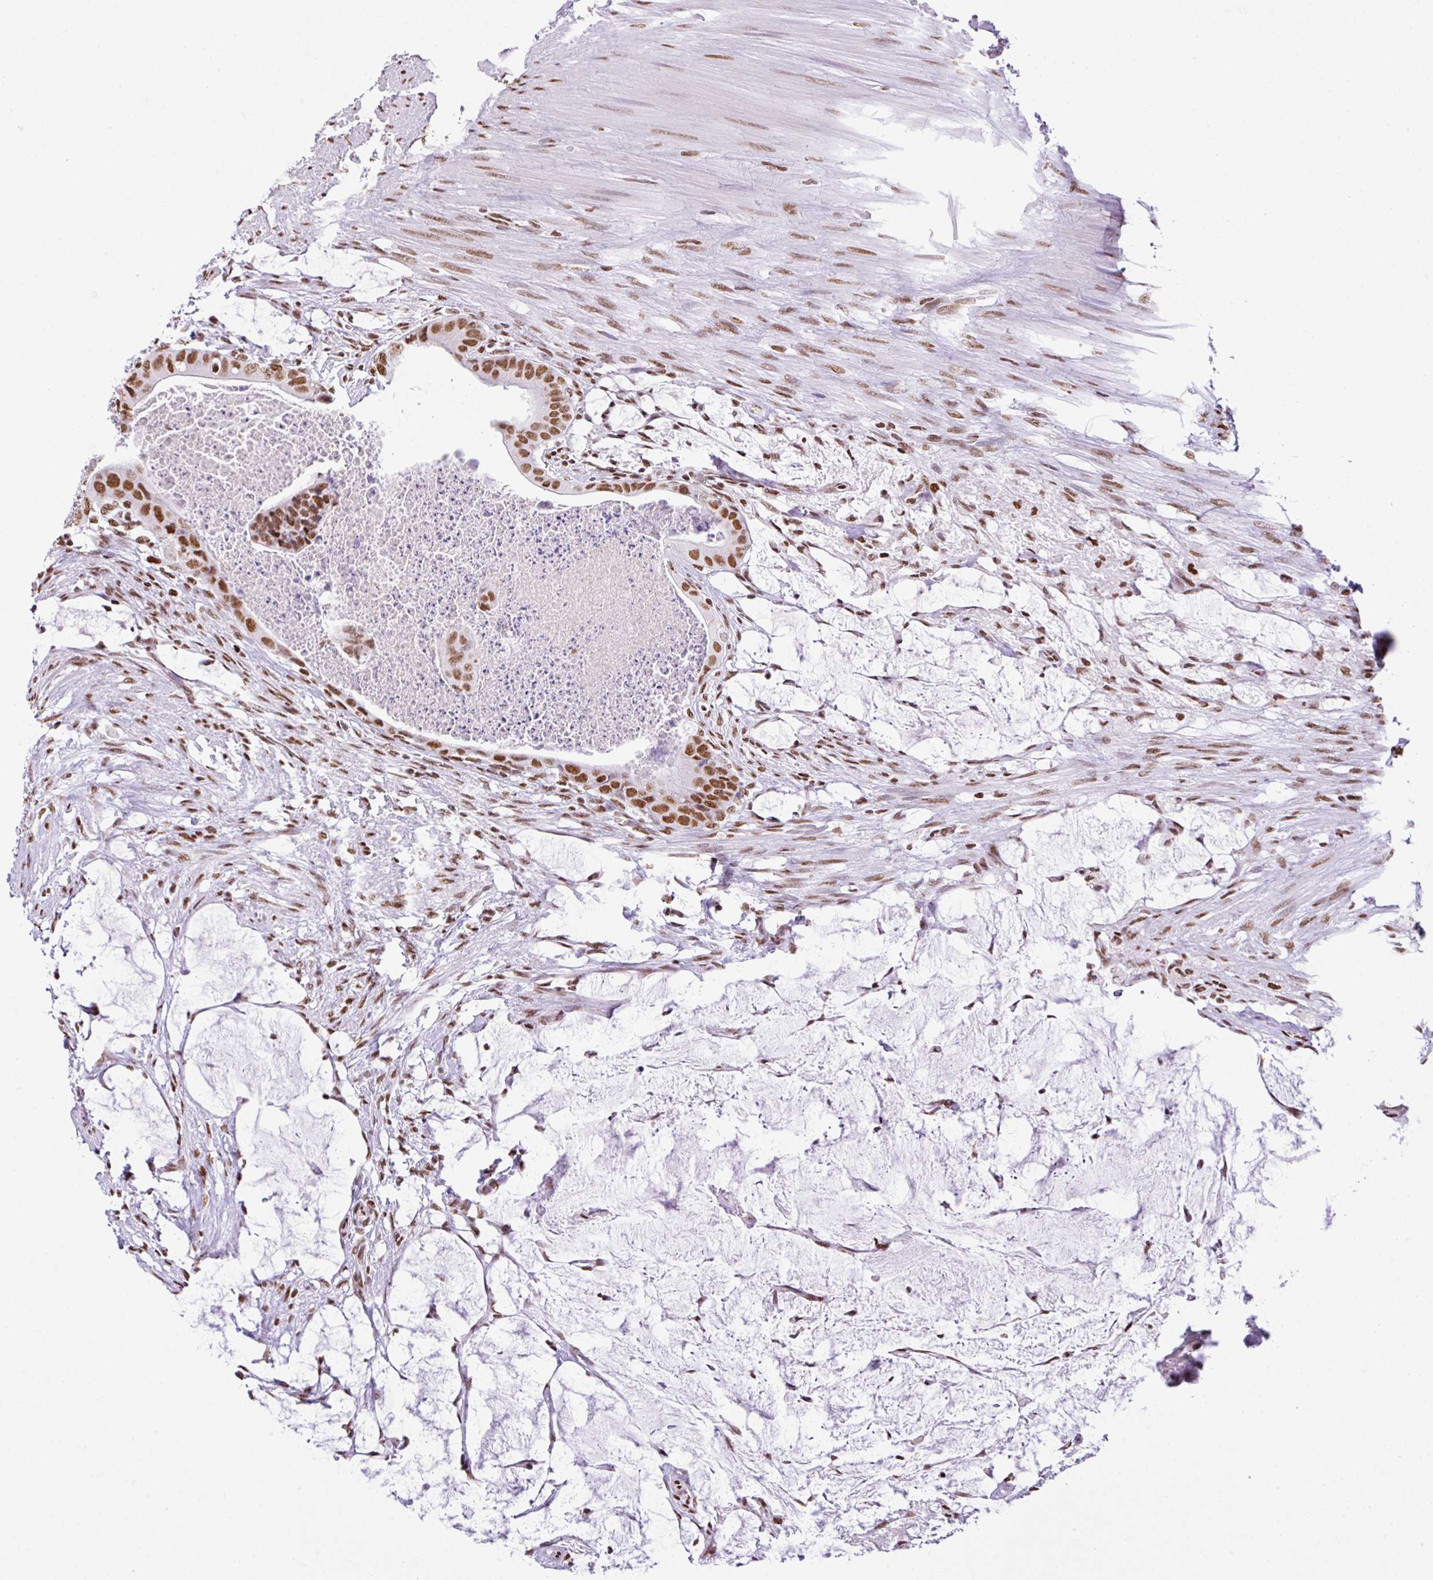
{"staining": {"intensity": "moderate", "quantity": ">75%", "location": "nuclear"}, "tissue": "colorectal cancer", "cell_type": "Tumor cells", "image_type": "cancer", "snomed": [{"axis": "morphology", "description": "Adenocarcinoma, NOS"}, {"axis": "topography", "description": "Rectum"}], "caption": "Immunohistochemistry image of neoplastic tissue: human adenocarcinoma (colorectal) stained using immunohistochemistry (IHC) demonstrates medium levels of moderate protein expression localized specifically in the nuclear of tumor cells, appearing as a nuclear brown color.", "gene": "RARG", "patient": {"sex": "male", "age": 78}}